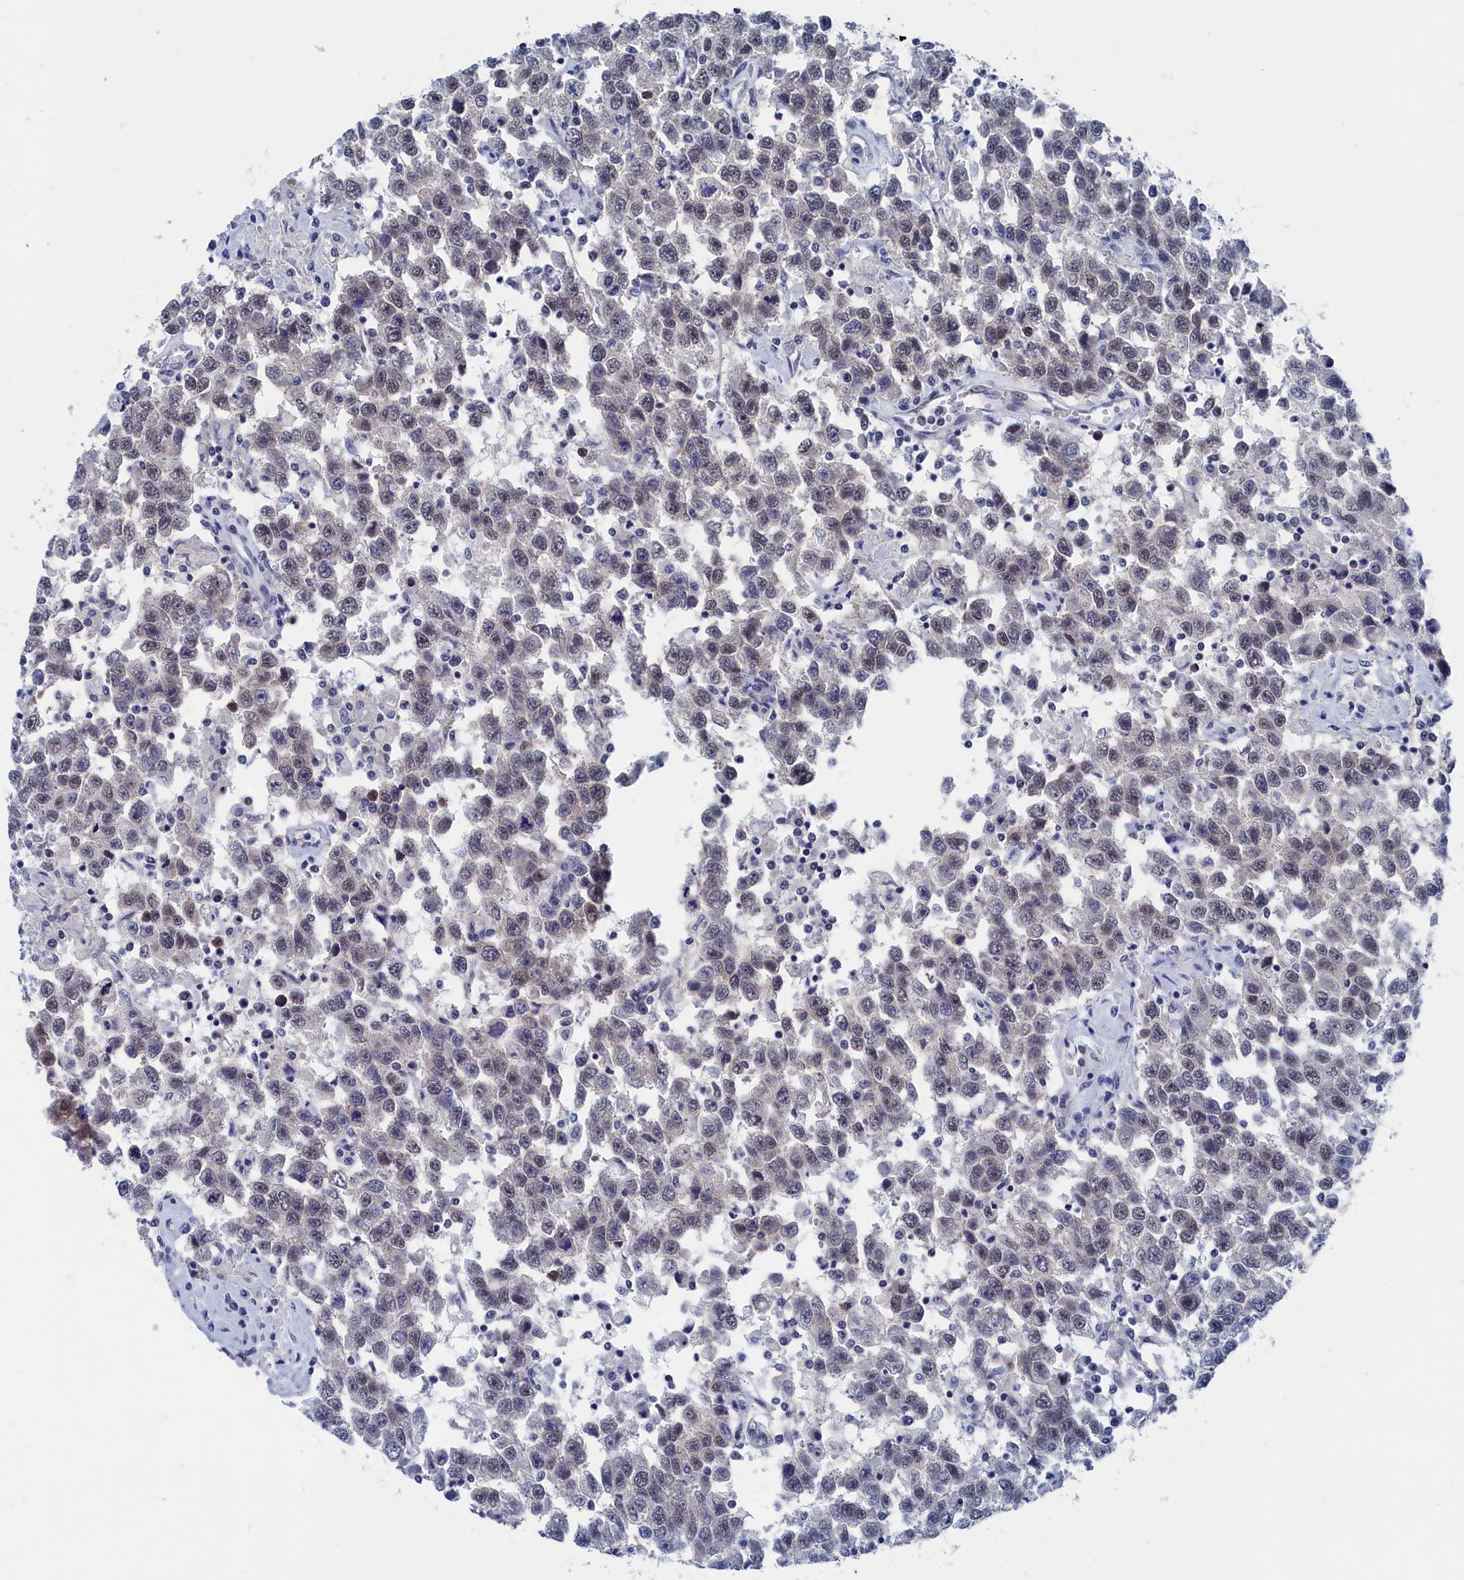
{"staining": {"intensity": "negative", "quantity": "none", "location": "none"}, "tissue": "testis cancer", "cell_type": "Tumor cells", "image_type": "cancer", "snomed": [{"axis": "morphology", "description": "Seminoma, NOS"}, {"axis": "topography", "description": "Testis"}], "caption": "Immunohistochemistry of testis cancer (seminoma) exhibits no positivity in tumor cells.", "gene": "MARCHF3", "patient": {"sex": "male", "age": 41}}